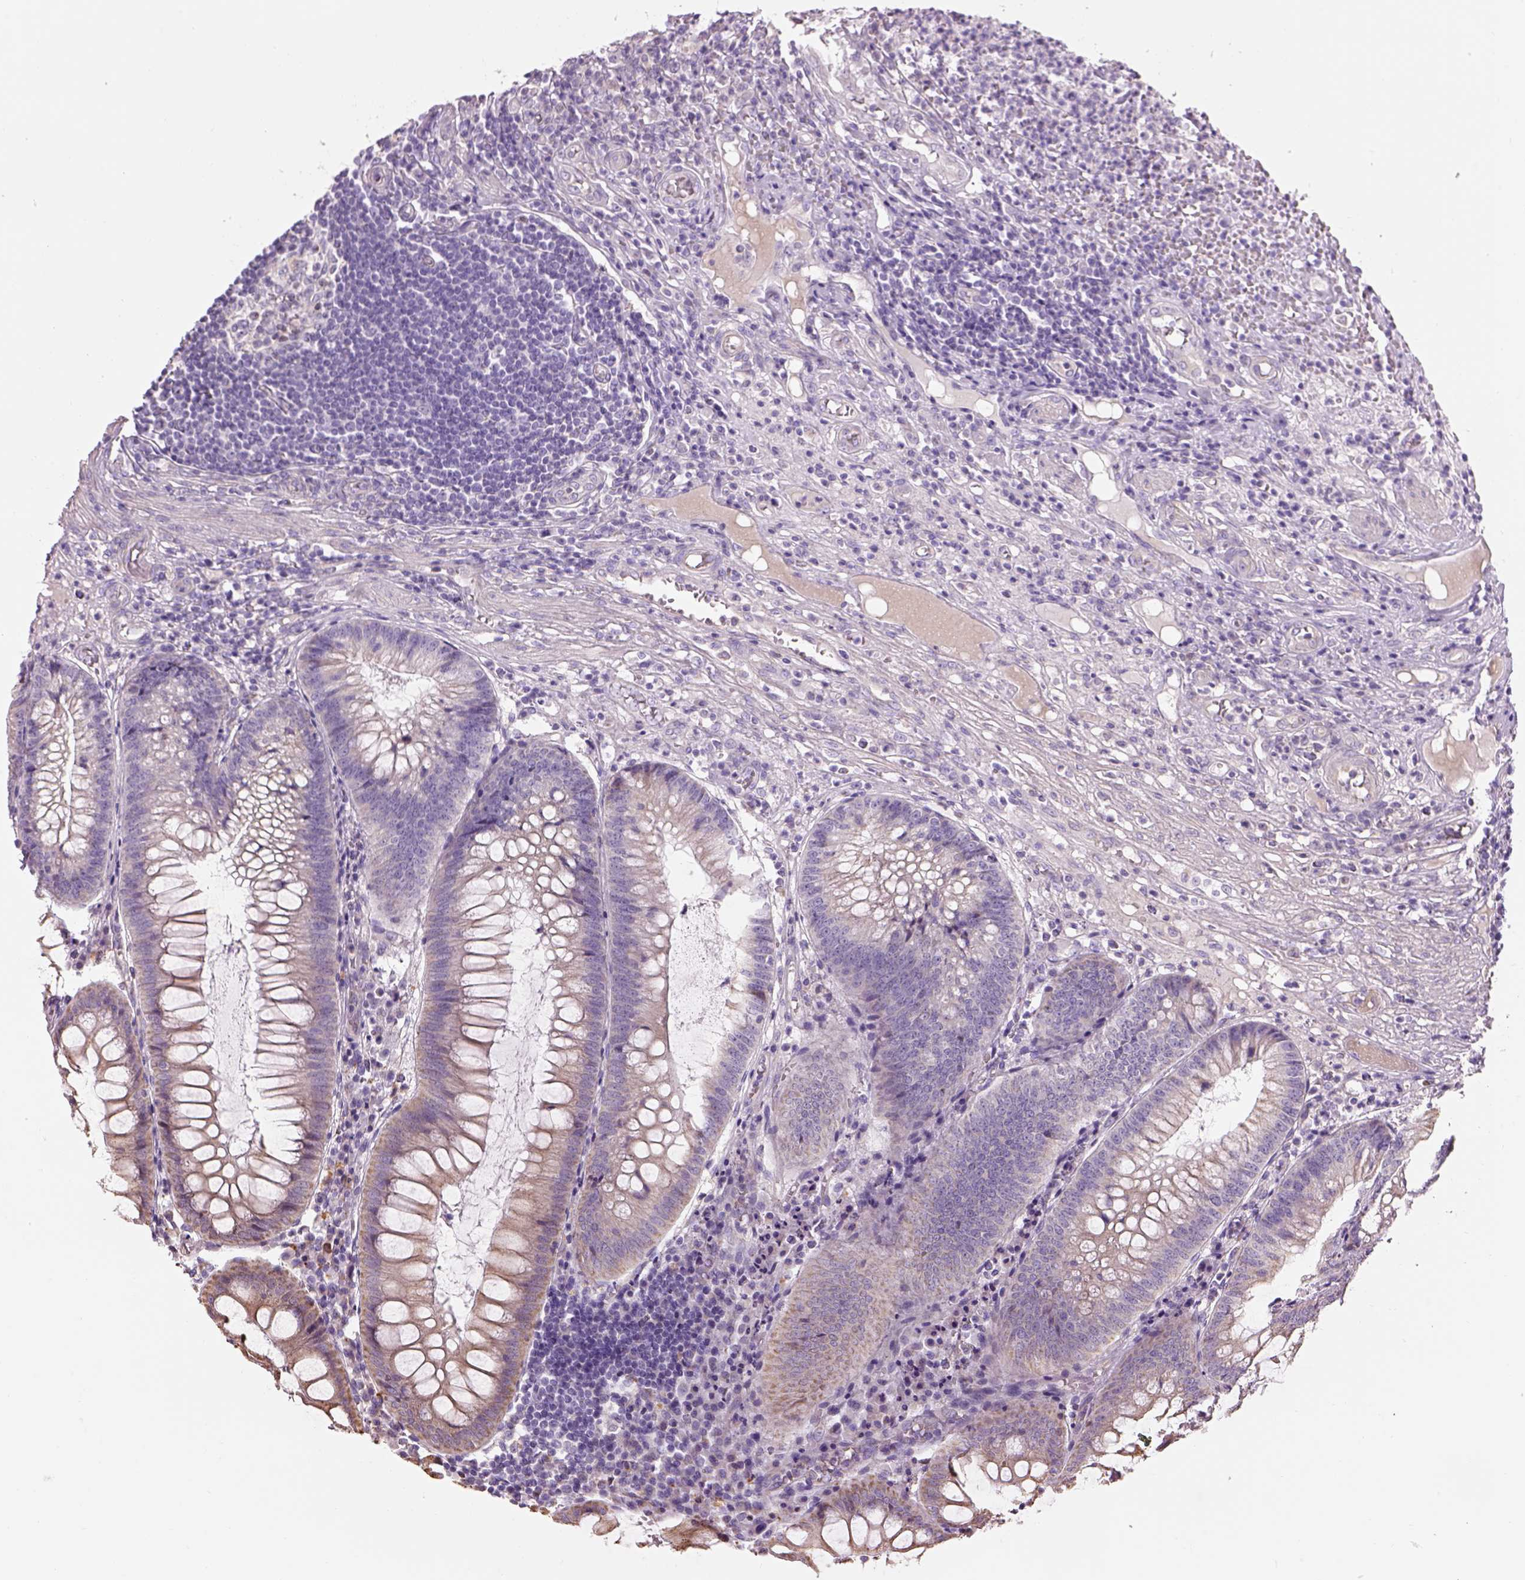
{"staining": {"intensity": "moderate", "quantity": "25%-75%", "location": "cytoplasmic/membranous"}, "tissue": "appendix", "cell_type": "Glandular cells", "image_type": "normal", "snomed": [{"axis": "morphology", "description": "Normal tissue, NOS"}, {"axis": "morphology", "description": "Inflammation, NOS"}, {"axis": "topography", "description": "Appendix"}], "caption": "A high-resolution photomicrograph shows IHC staining of benign appendix, which reveals moderate cytoplasmic/membranous positivity in approximately 25%-75% of glandular cells.", "gene": "IFT52", "patient": {"sex": "male", "age": 16}}